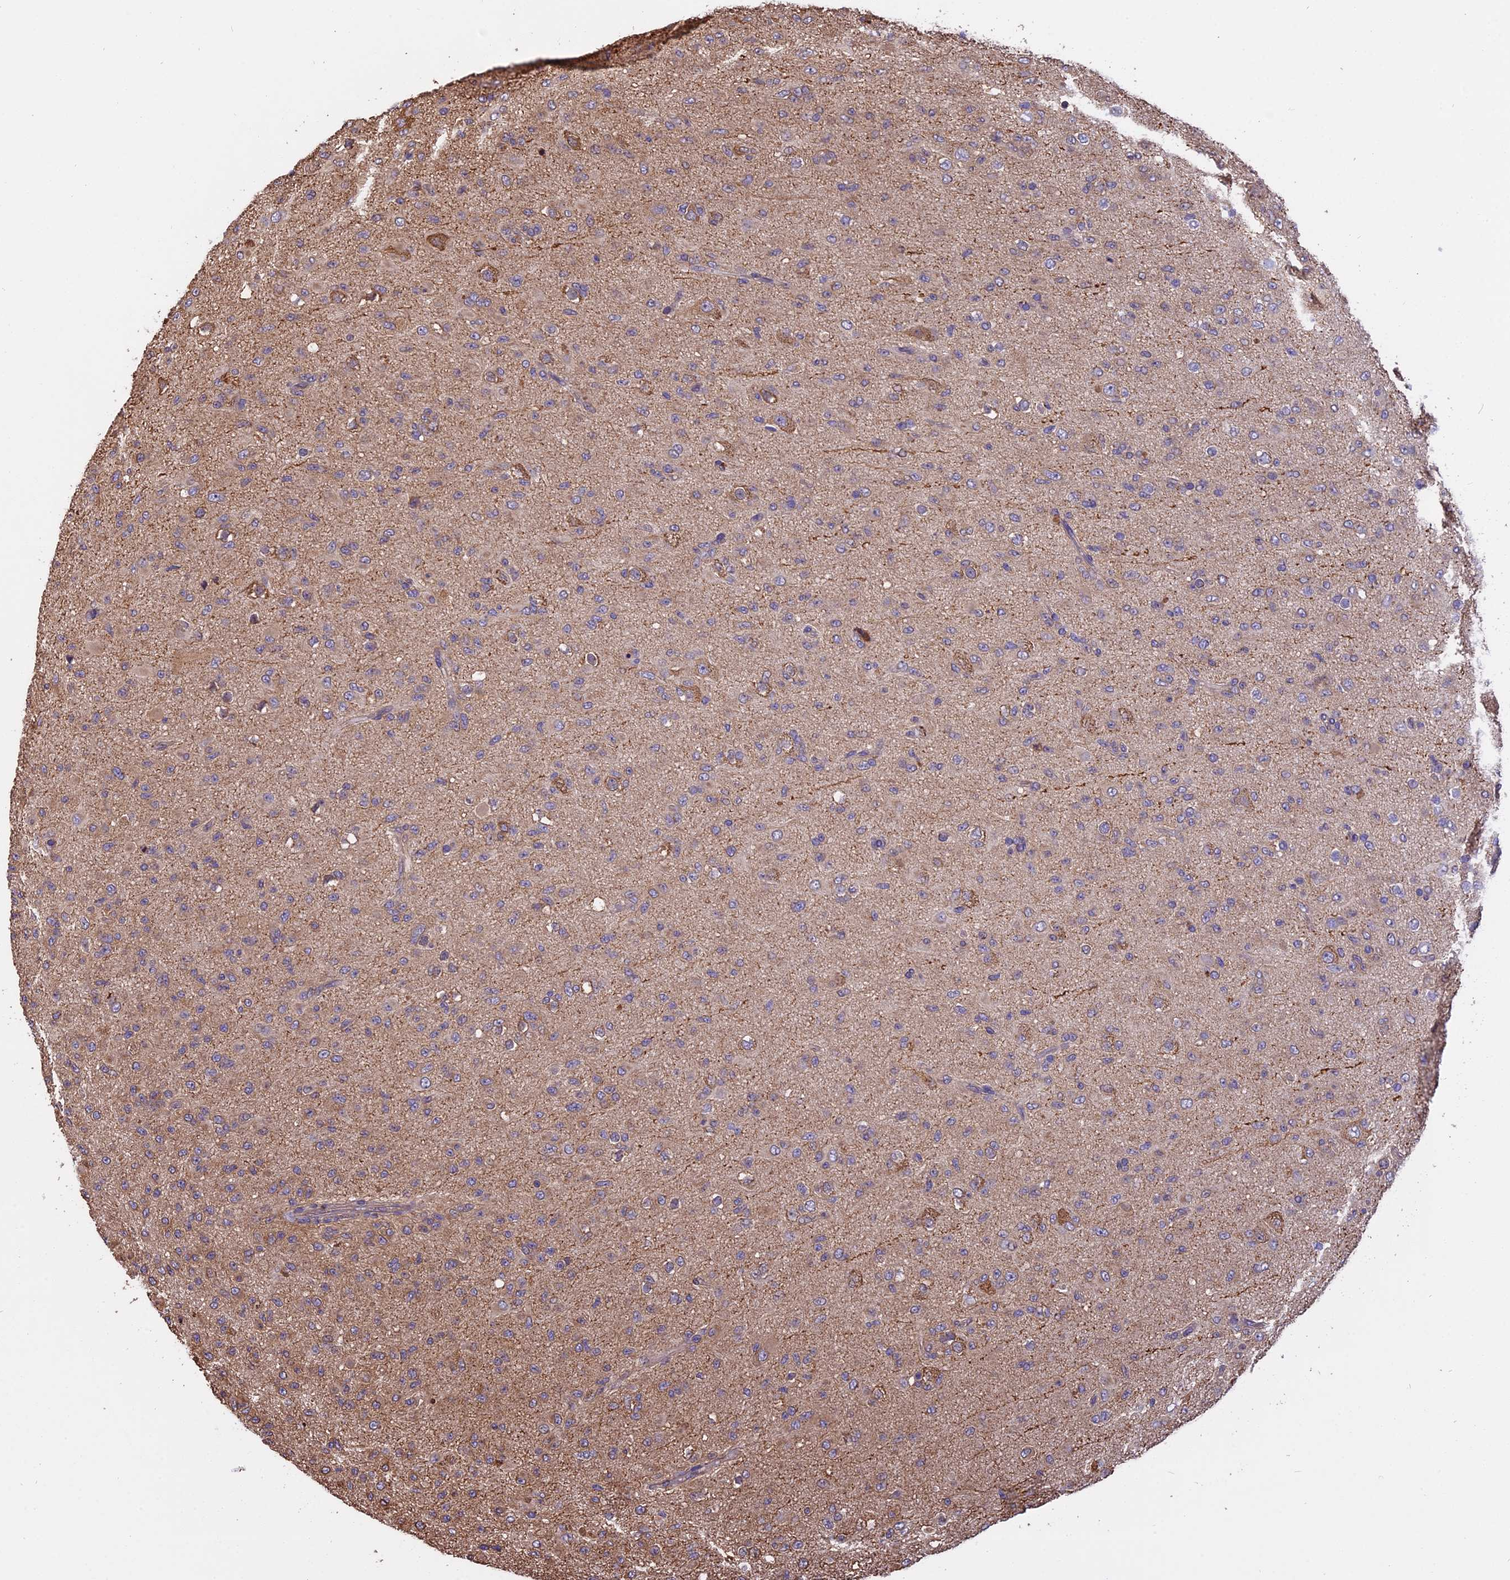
{"staining": {"intensity": "negative", "quantity": "none", "location": "none"}, "tissue": "glioma", "cell_type": "Tumor cells", "image_type": "cancer", "snomed": [{"axis": "morphology", "description": "Glioma, malignant, Low grade"}, {"axis": "topography", "description": "Brain"}], "caption": "Immunohistochemical staining of low-grade glioma (malignant) shows no significant staining in tumor cells.", "gene": "CHMP2A", "patient": {"sex": "male", "age": 65}}